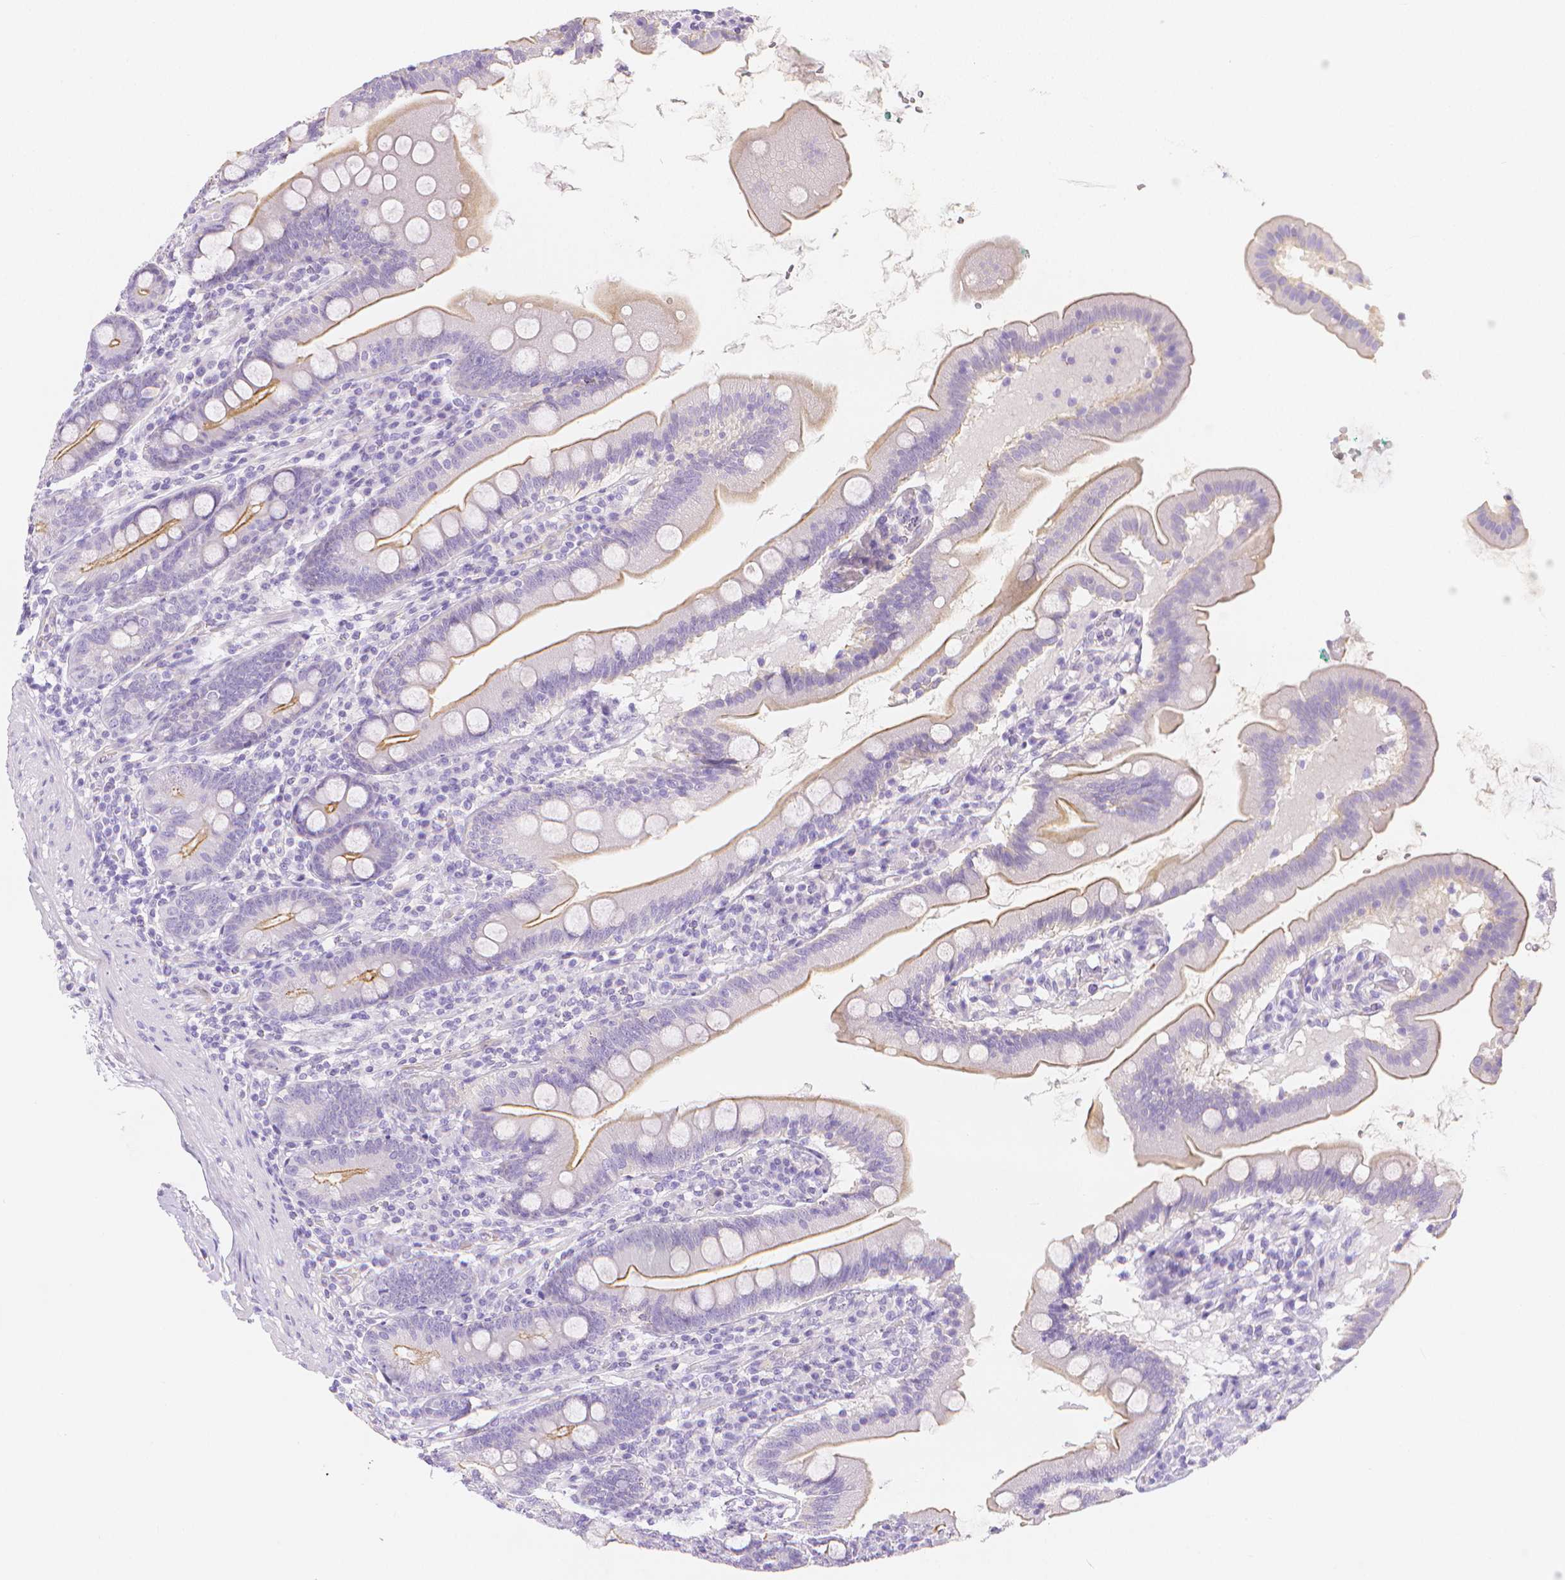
{"staining": {"intensity": "moderate", "quantity": "<25%", "location": "cytoplasmic/membranous"}, "tissue": "duodenum", "cell_type": "Glandular cells", "image_type": "normal", "snomed": [{"axis": "morphology", "description": "Normal tissue, NOS"}, {"axis": "topography", "description": "Duodenum"}], "caption": "Immunohistochemistry (IHC) of normal human duodenum exhibits low levels of moderate cytoplasmic/membranous positivity in approximately <25% of glandular cells.", "gene": "SLC27A5", "patient": {"sex": "female", "age": 67}}